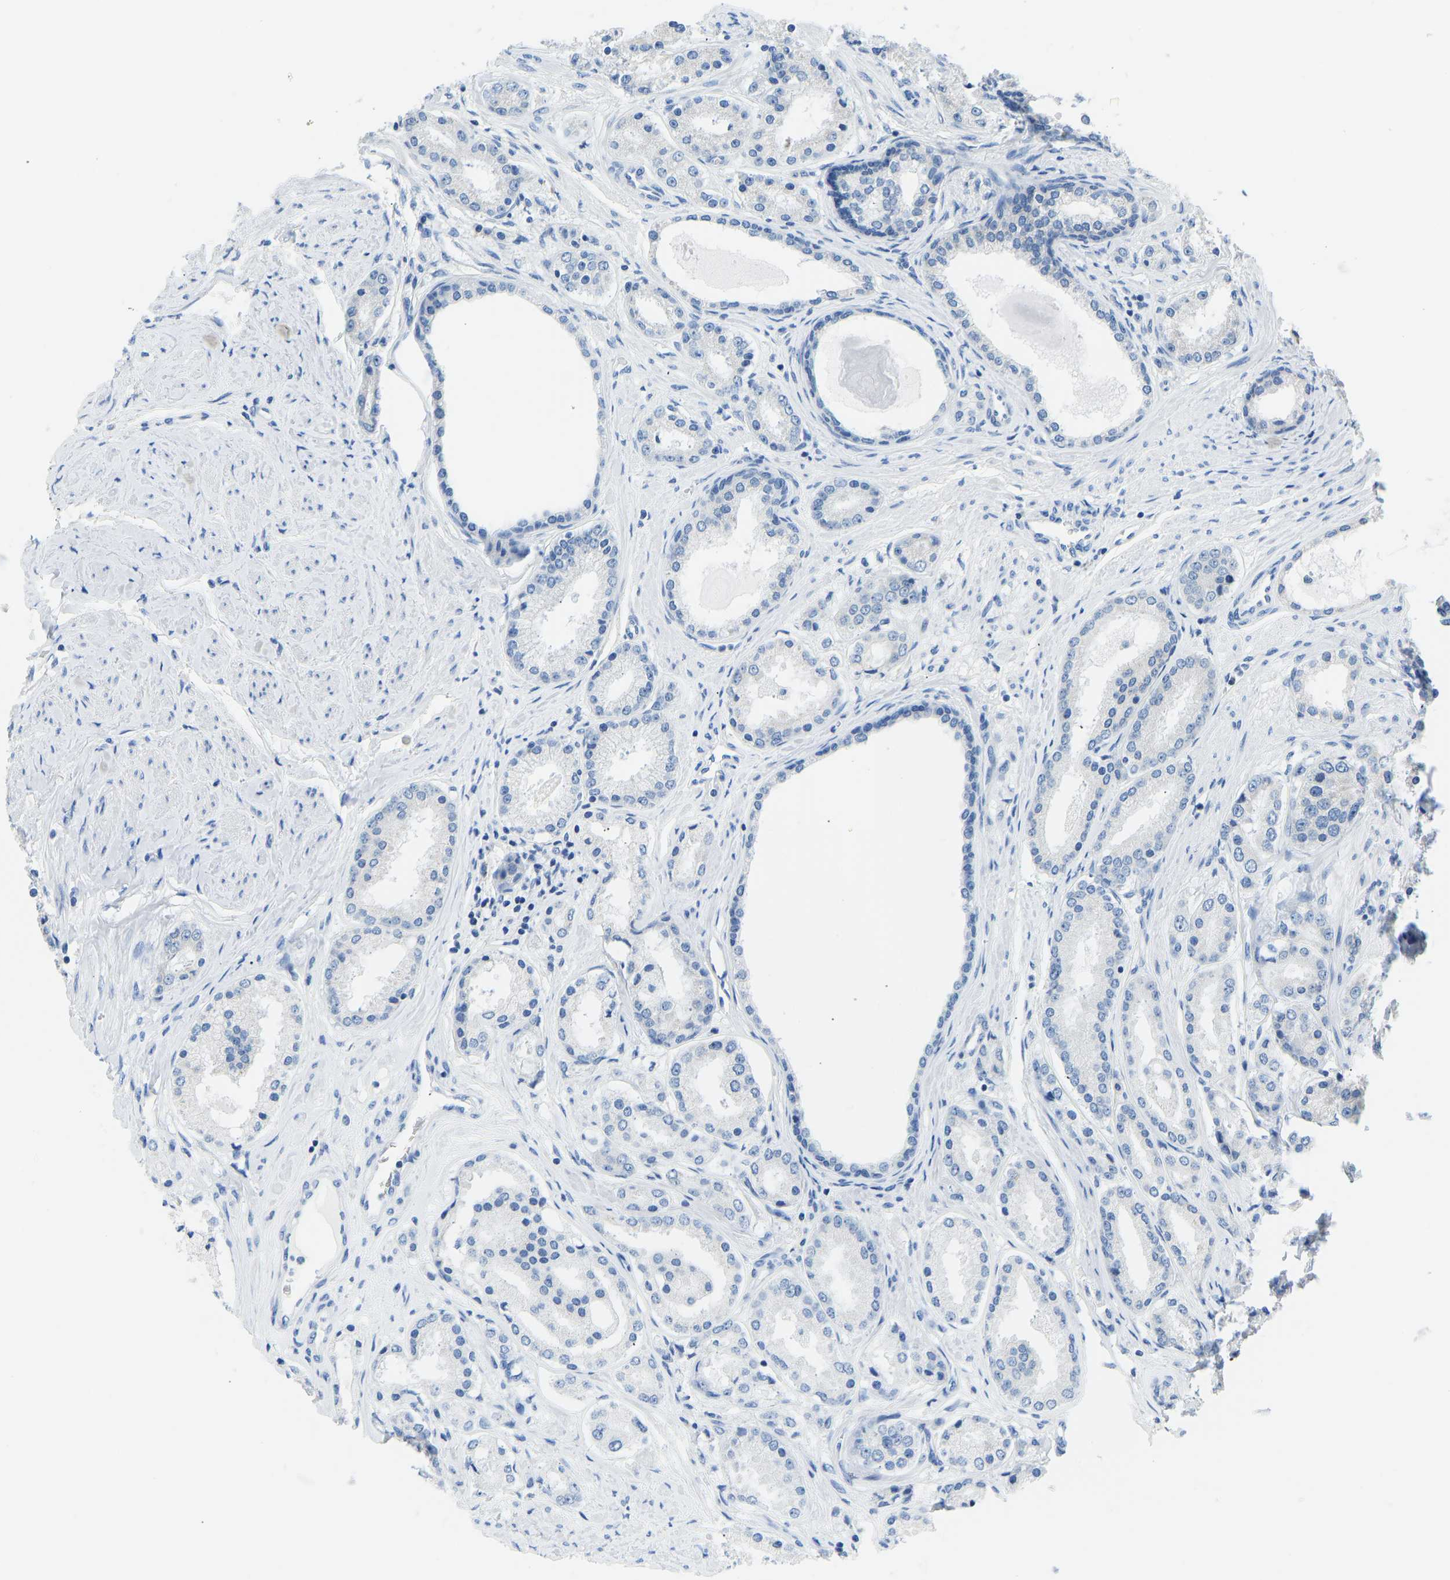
{"staining": {"intensity": "negative", "quantity": "none", "location": "none"}, "tissue": "prostate cancer", "cell_type": "Tumor cells", "image_type": "cancer", "snomed": [{"axis": "morphology", "description": "Adenocarcinoma, Low grade"}, {"axis": "topography", "description": "Prostate"}], "caption": "A photomicrograph of prostate cancer stained for a protein reveals no brown staining in tumor cells. (Immunohistochemistry, brightfield microscopy, high magnification).", "gene": "VRK1", "patient": {"sex": "male", "age": 63}}